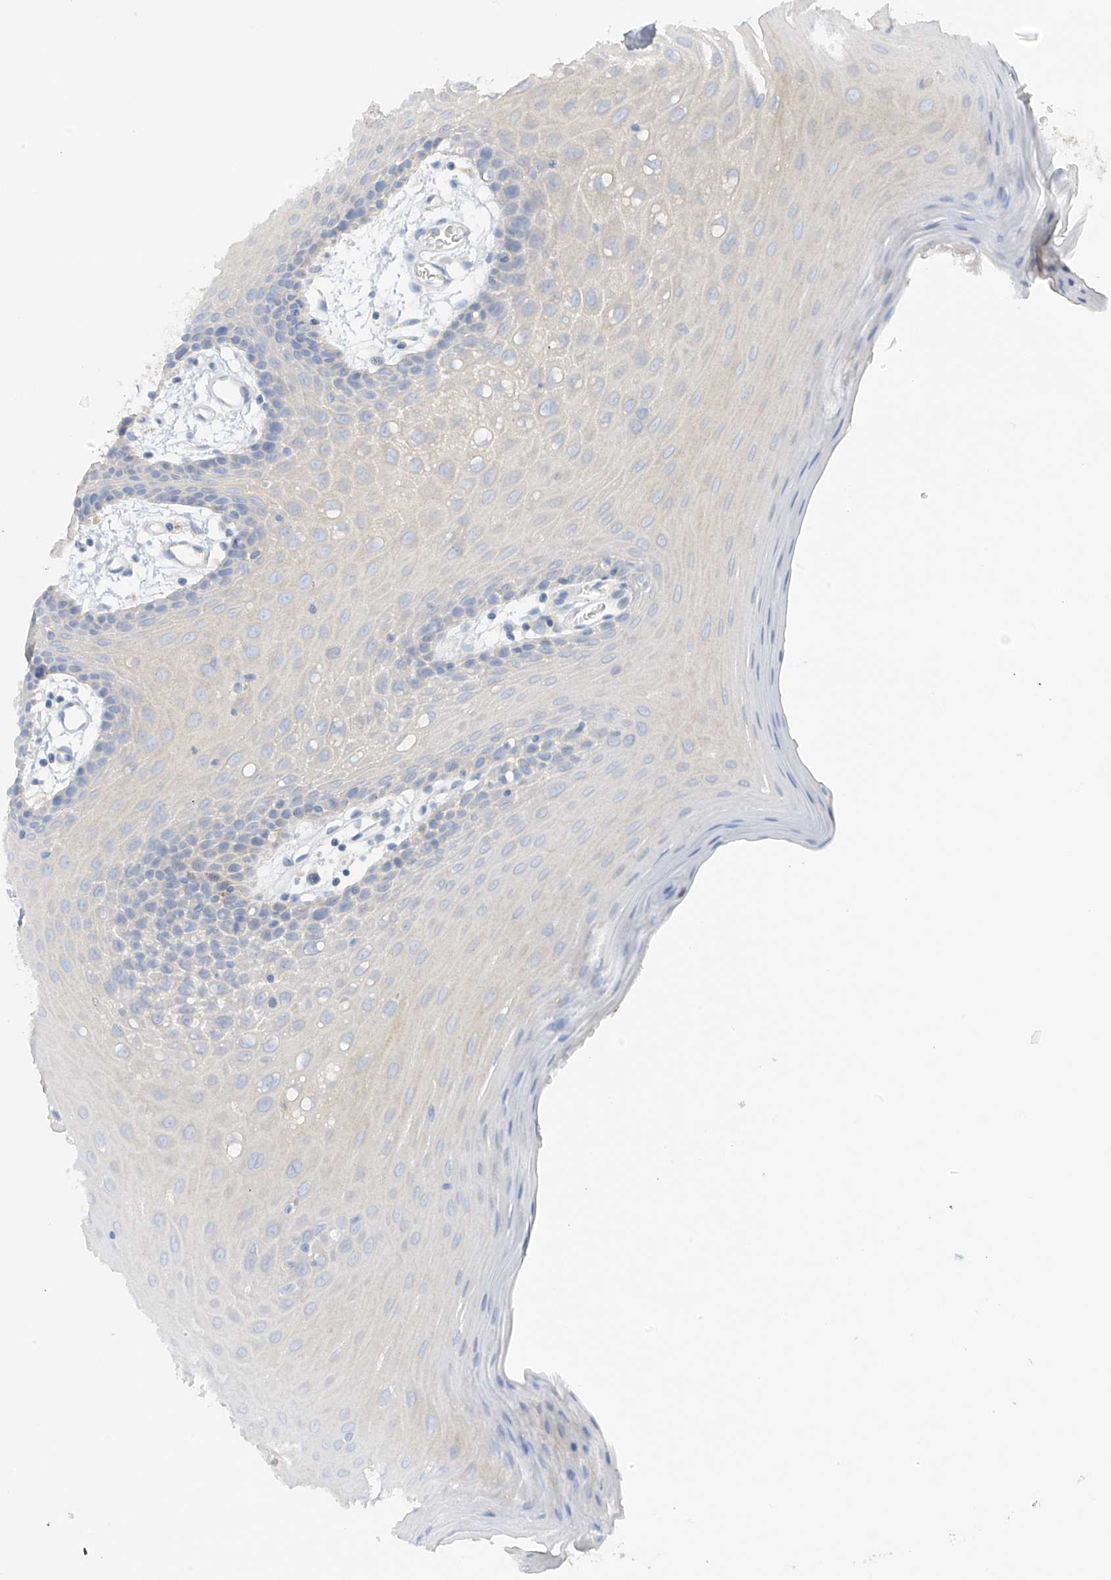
{"staining": {"intensity": "negative", "quantity": "none", "location": "none"}, "tissue": "oral mucosa", "cell_type": "Squamous epithelial cells", "image_type": "normal", "snomed": [{"axis": "morphology", "description": "Normal tissue, NOS"}, {"axis": "topography", "description": "Skeletal muscle"}, {"axis": "topography", "description": "Oral tissue"}, {"axis": "topography", "description": "Salivary gland"}, {"axis": "topography", "description": "Peripheral nerve tissue"}], "caption": "Histopathology image shows no significant protein staining in squamous epithelial cells of unremarkable oral mucosa.", "gene": "PRSS12", "patient": {"sex": "male", "age": 54}}